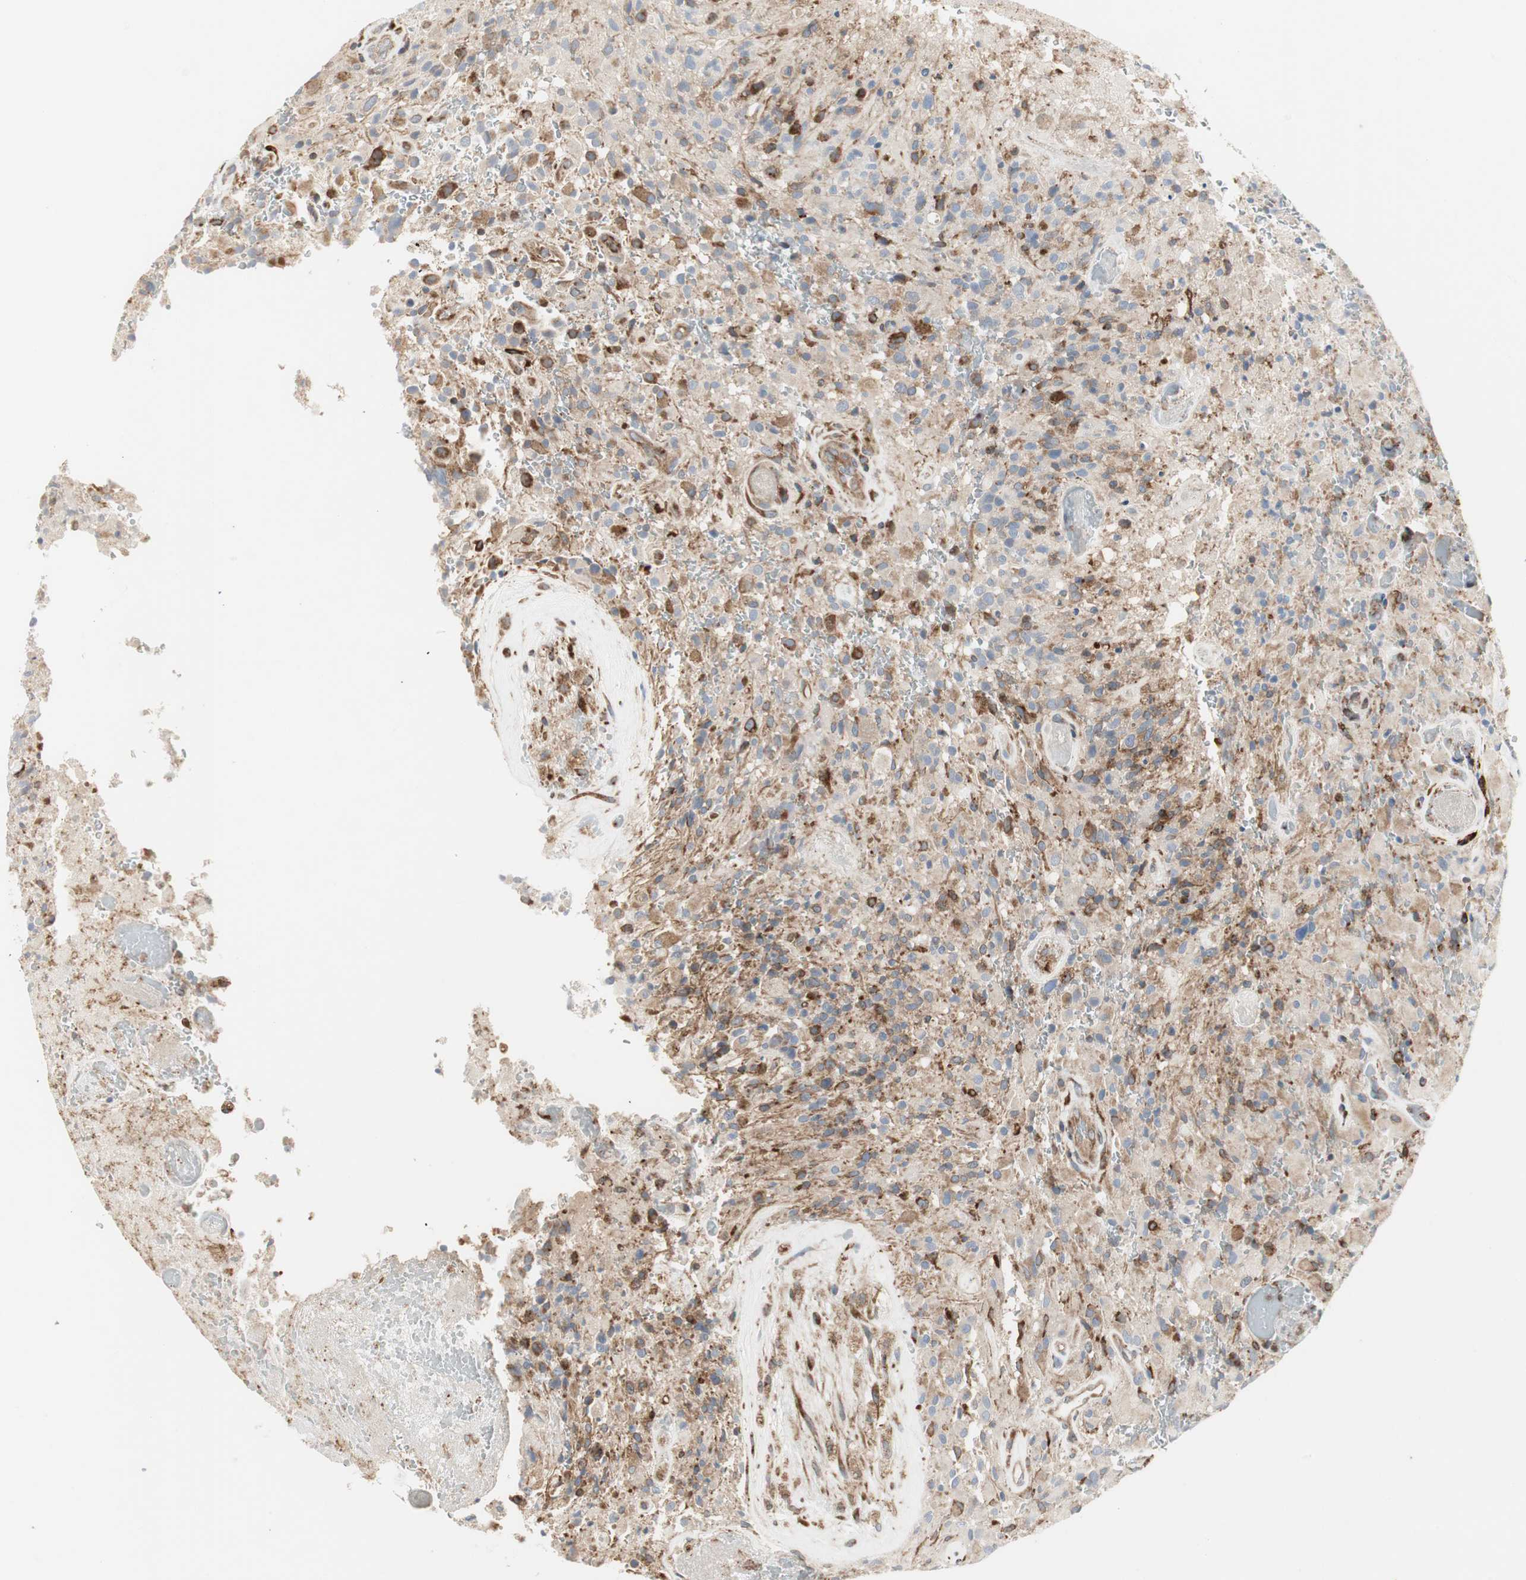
{"staining": {"intensity": "moderate", "quantity": "25%-75%", "location": "cytoplasmic/membranous"}, "tissue": "glioma", "cell_type": "Tumor cells", "image_type": "cancer", "snomed": [{"axis": "morphology", "description": "Glioma, malignant, High grade"}, {"axis": "topography", "description": "Brain"}], "caption": "Protein expression analysis of malignant high-grade glioma displays moderate cytoplasmic/membranous expression in about 25%-75% of tumor cells. The protein of interest is stained brown, and the nuclei are stained in blue (DAB IHC with brightfield microscopy, high magnification).", "gene": "H6PD", "patient": {"sex": "male", "age": 71}}